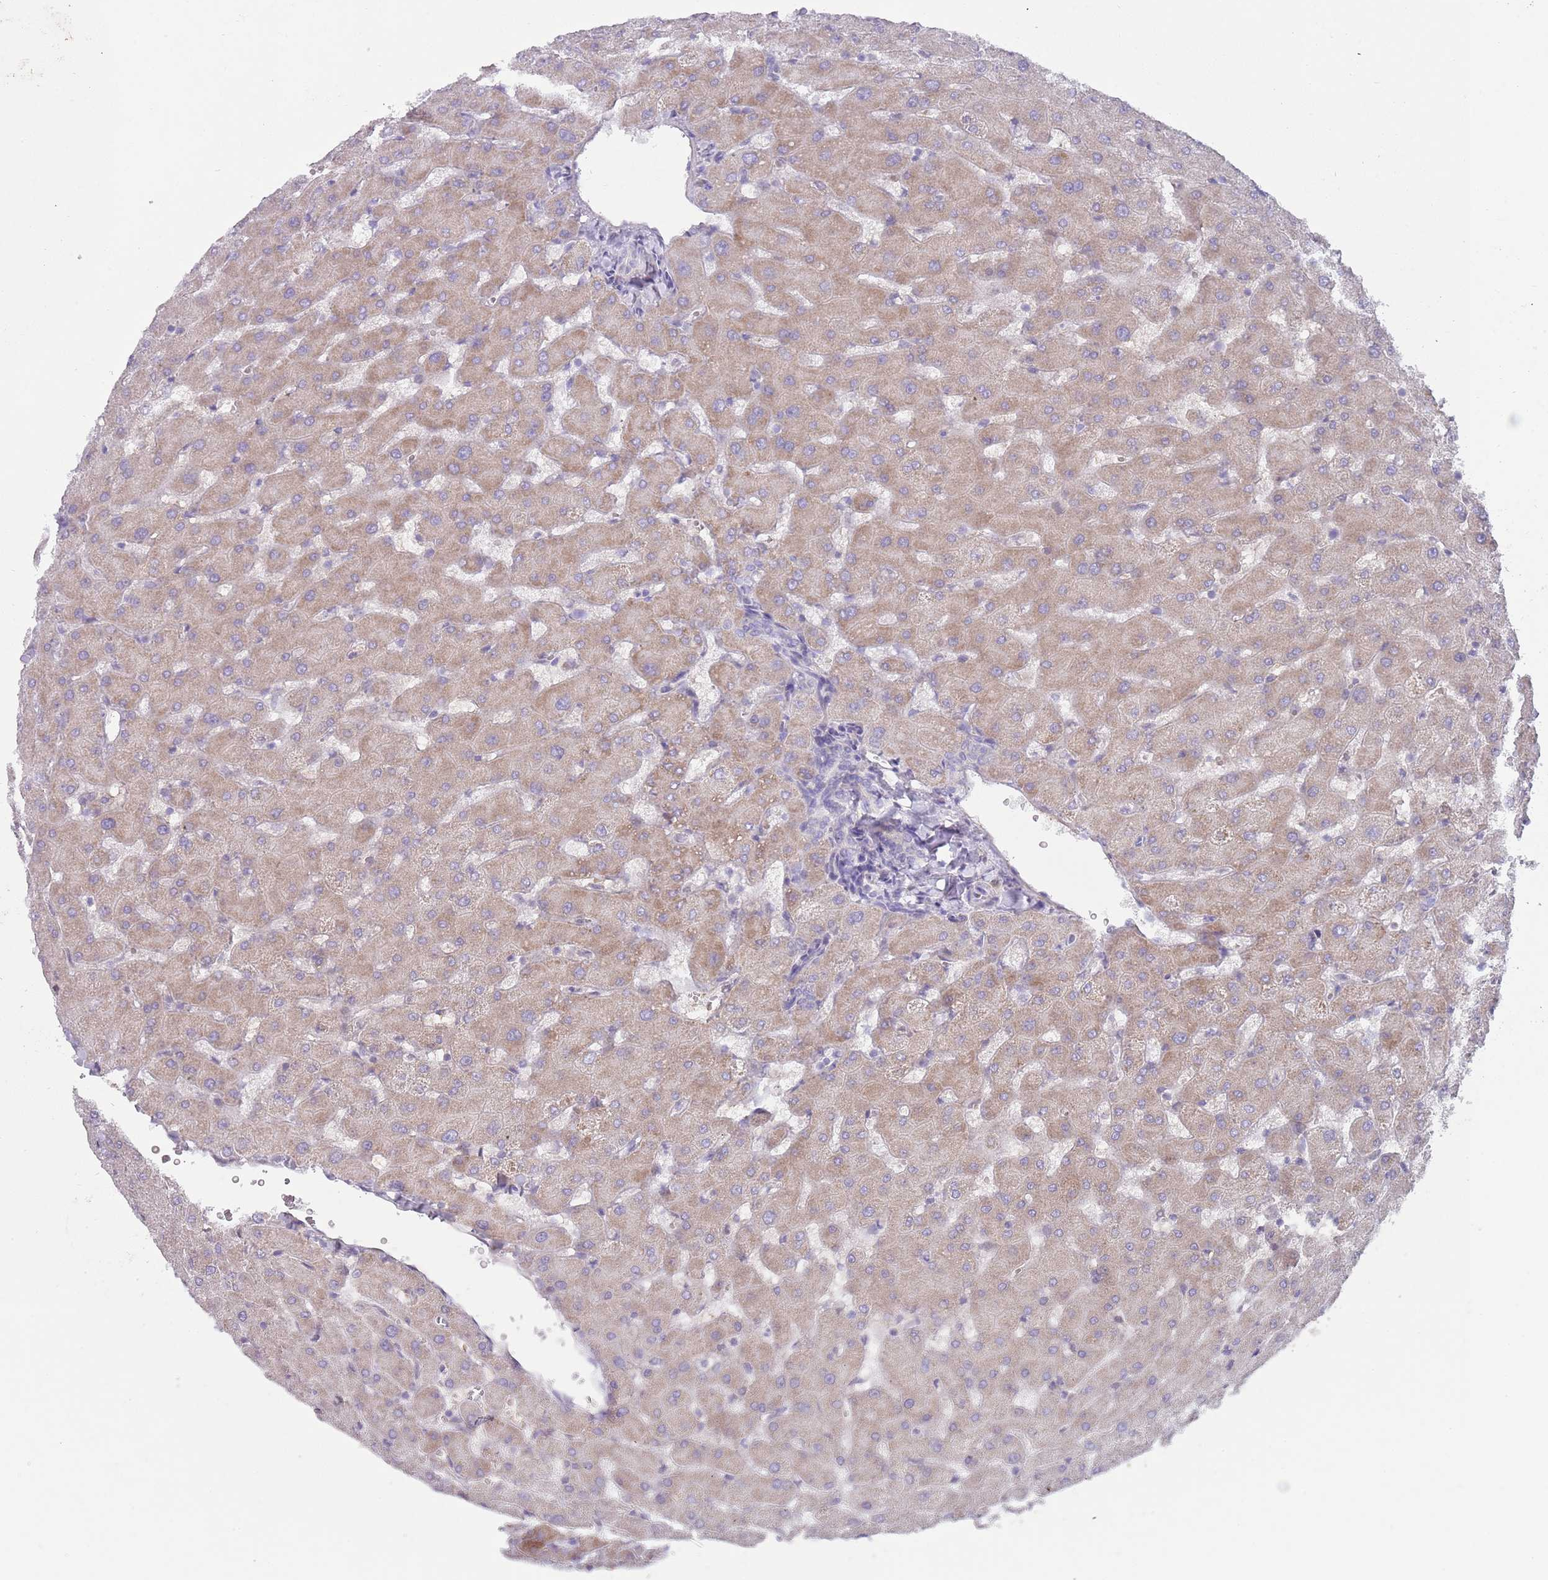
{"staining": {"intensity": "negative", "quantity": "none", "location": "none"}, "tissue": "liver", "cell_type": "Cholangiocytes", "image_type": "normal", "snomed": [{"axis": "morphology", "description": "Normal tissue, NOS"}, {"axis": "topography", "description": "Liver"}], "caption": "Image shows no significant protein positivity in cholangiocytes of normal liver. (Brightfield microscopy of DAB (3,3'-diaminobenzidine) immunohistochemistry (IHC) at high magnification).", "gene": "PRAC1", "patient": {"sex": "female", "age": 63}}